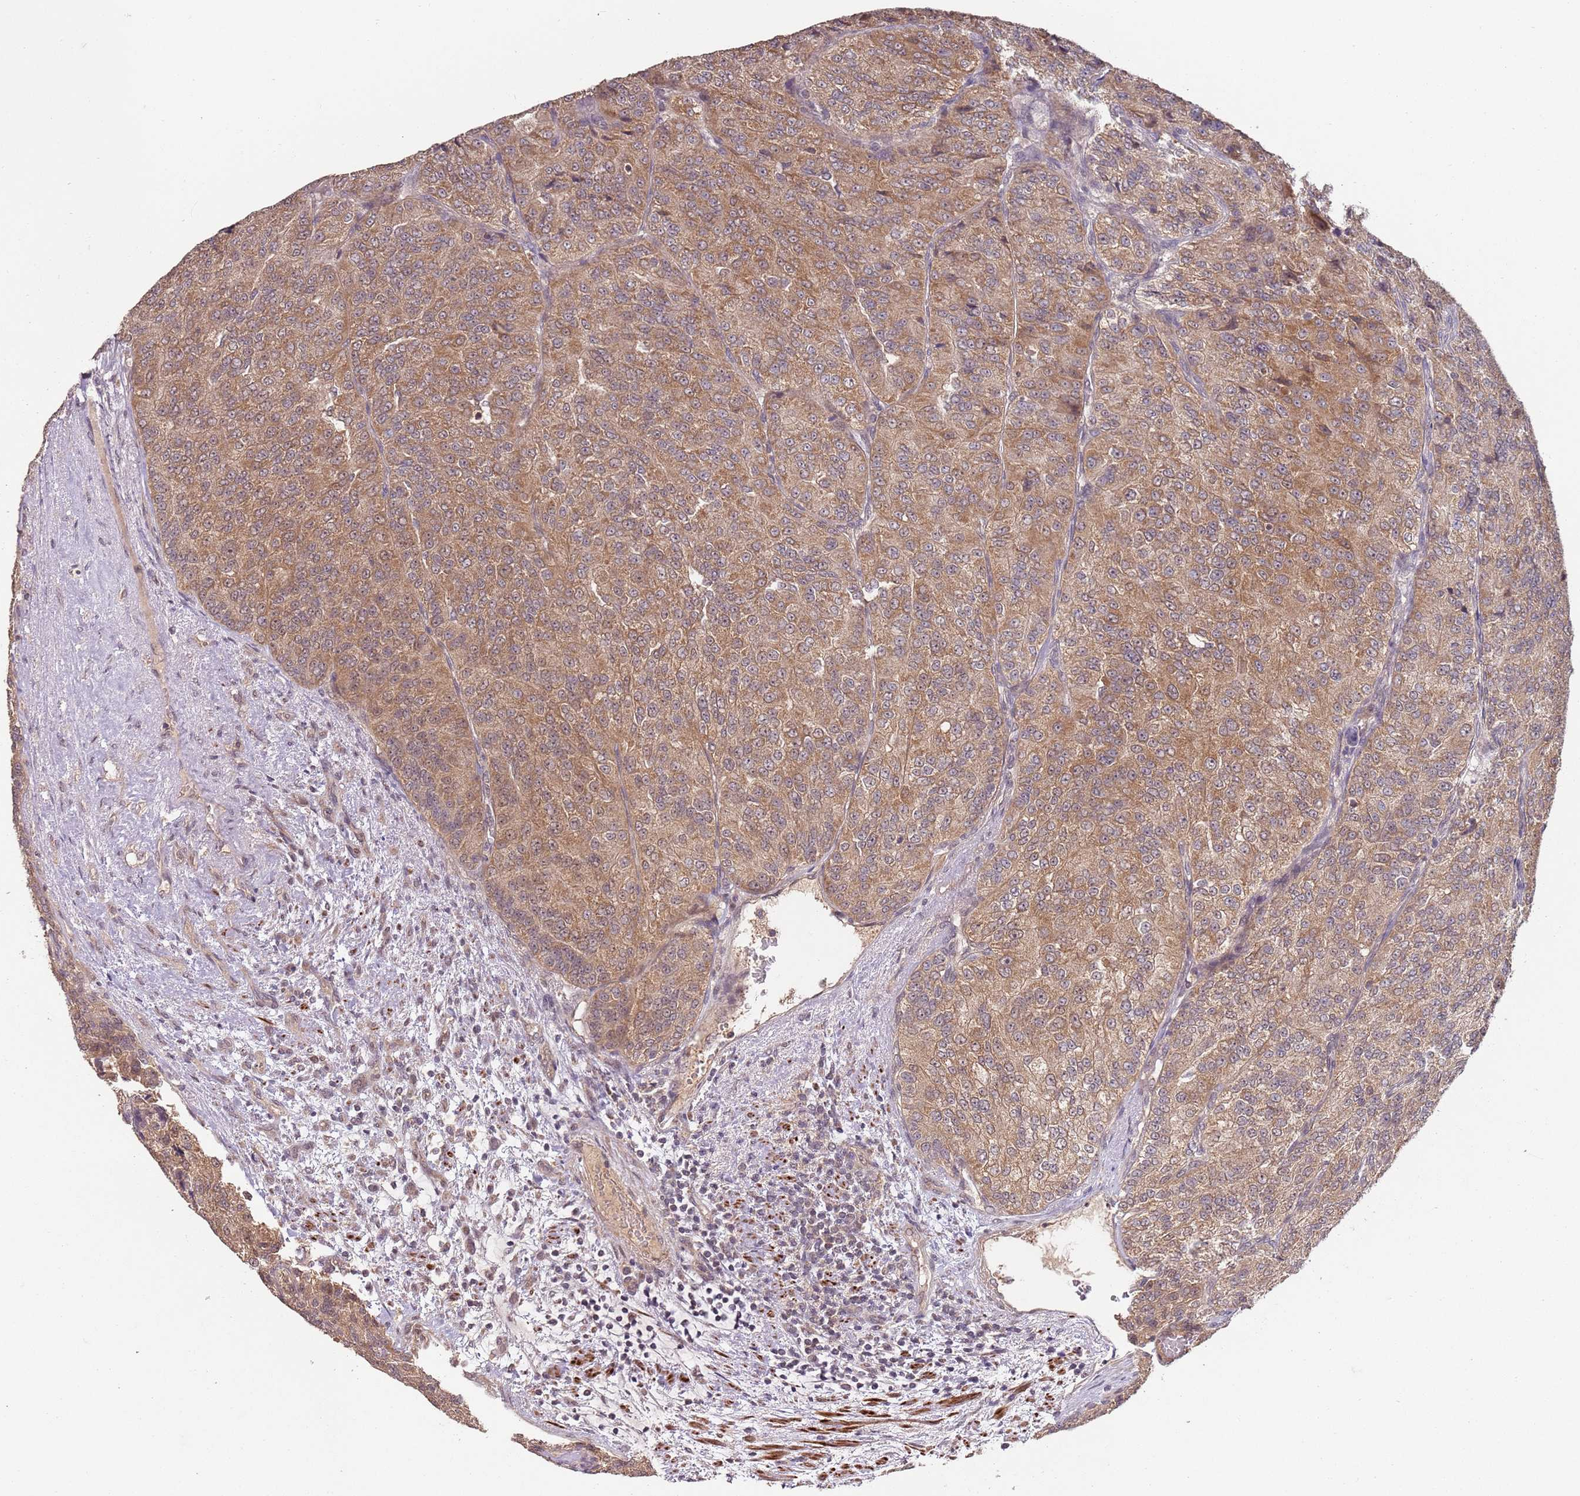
{"staining": {"intensity": "moderate", "quantity": ">75%", "location": "cytoplasmic/membranous"}, "tissue": "renal cancer", "cell_type": "Tumor cells", "image_type": "cancer", "snomed": [{"axis": "morphology", "description": "Adenocarcinoma, NOS"}, {"axis": "topography", "description": "Kidney"}], "caption": "Brown immunohistochemical staining in renal cancer shows moderate cytoplasmic/membranous expression in approximately >75% of tumor cells.", "gene": "LIN37", "patient": {"sex": "female", "age": 63}}